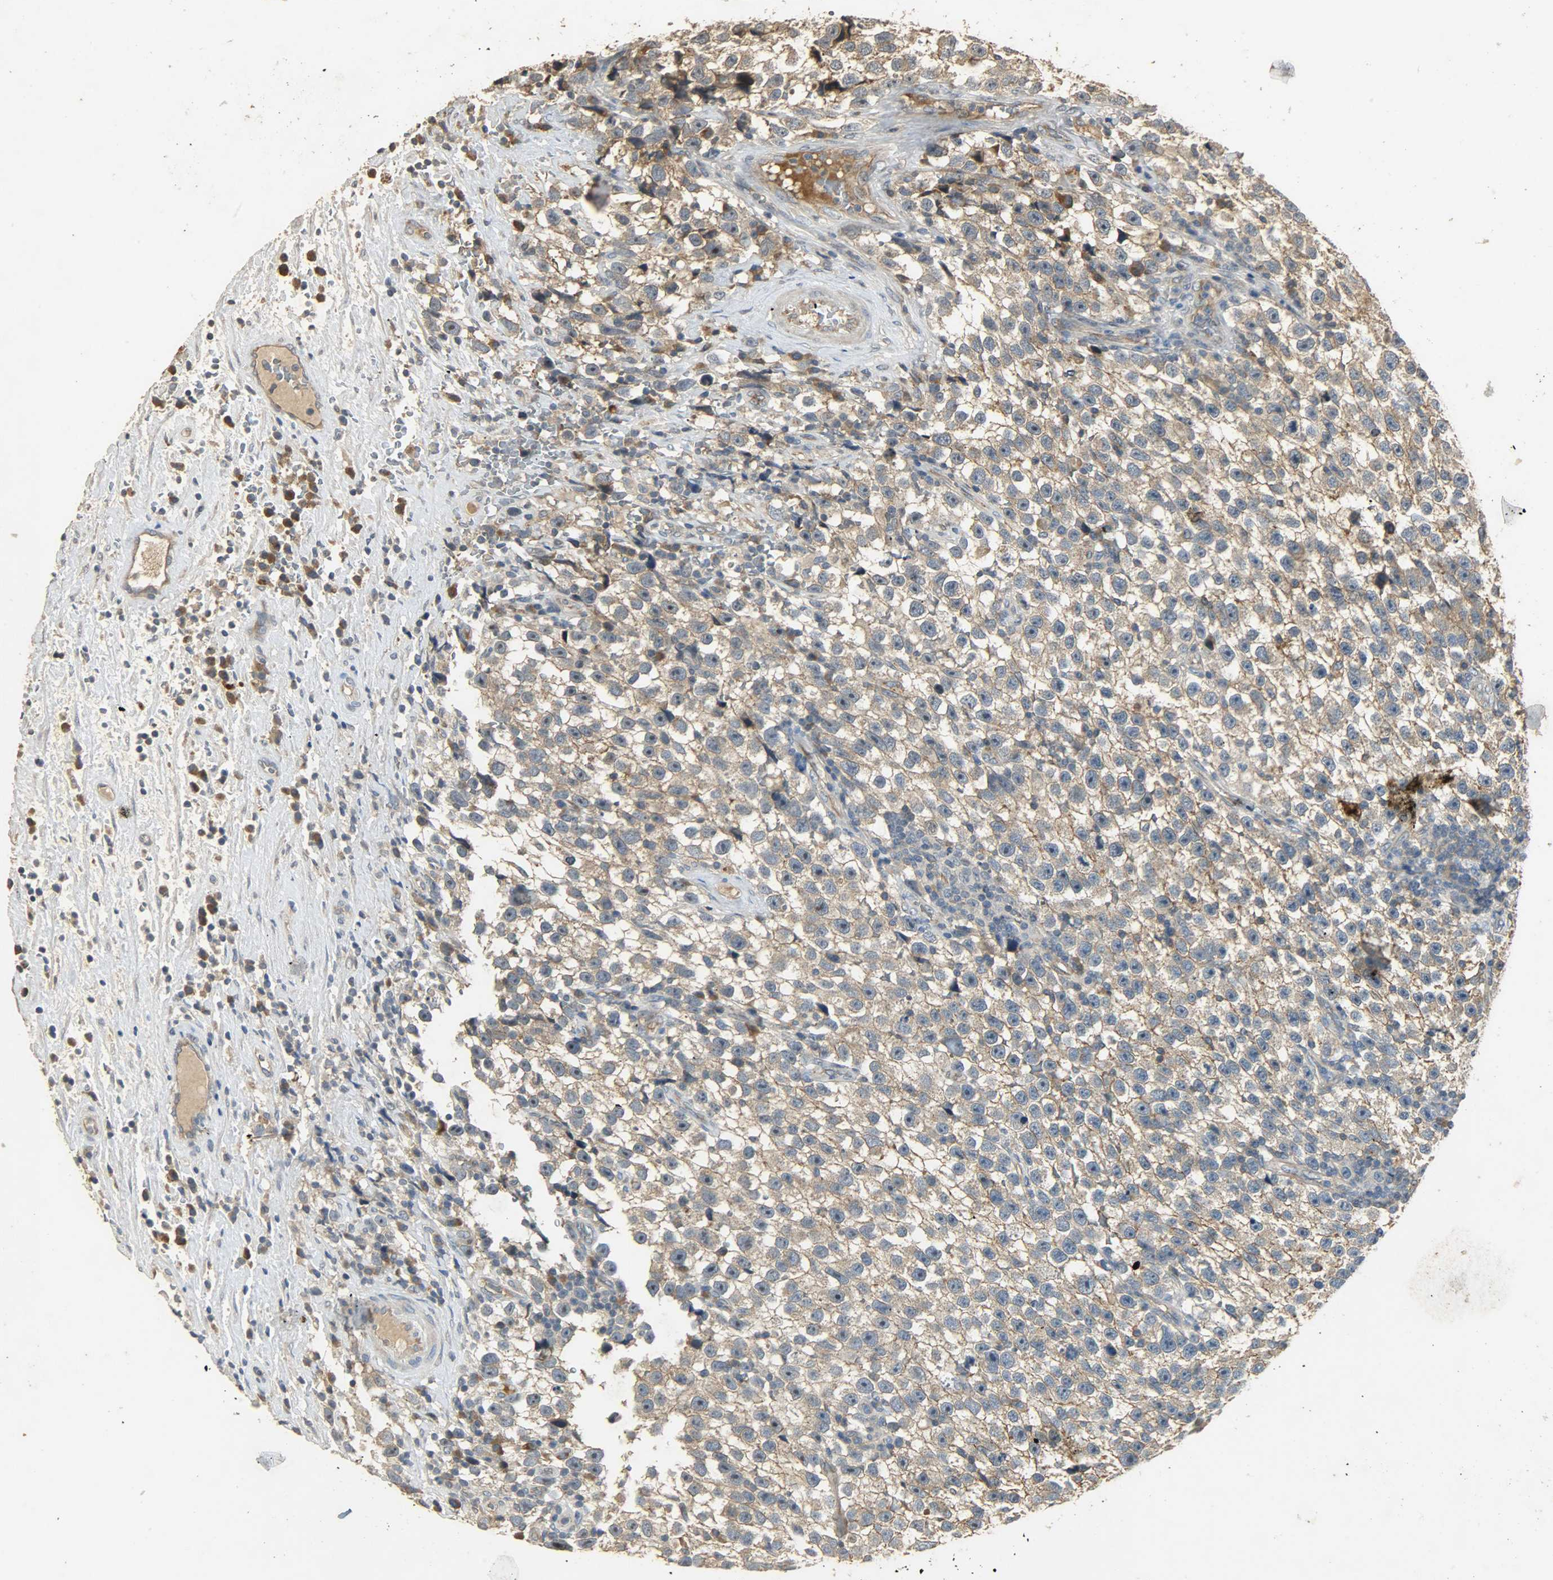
{"staining": {"intensity": "moderate", "quantity": ">75%", "location": "cytoplasmic/membranous"}, "tissue": "testis cancer", "cell_type": "Tumor cells", "image_type": "cancer", "snomed": [{"axis": "morphology", "description": "Seminoma, NOS"}, {"axis": "topography", "description": "Testis"}], "caption": "Immunohistochemical staining of human seminoma (testis) exhibits medium levels of moderate cytoplasmic/membranous staining in about >75% of tumor cells. (Brightfield microscopy of DAB IHC at high magnification).", "gene": "ATP2B1", "patient": {"sex": "male", "age": 33}}